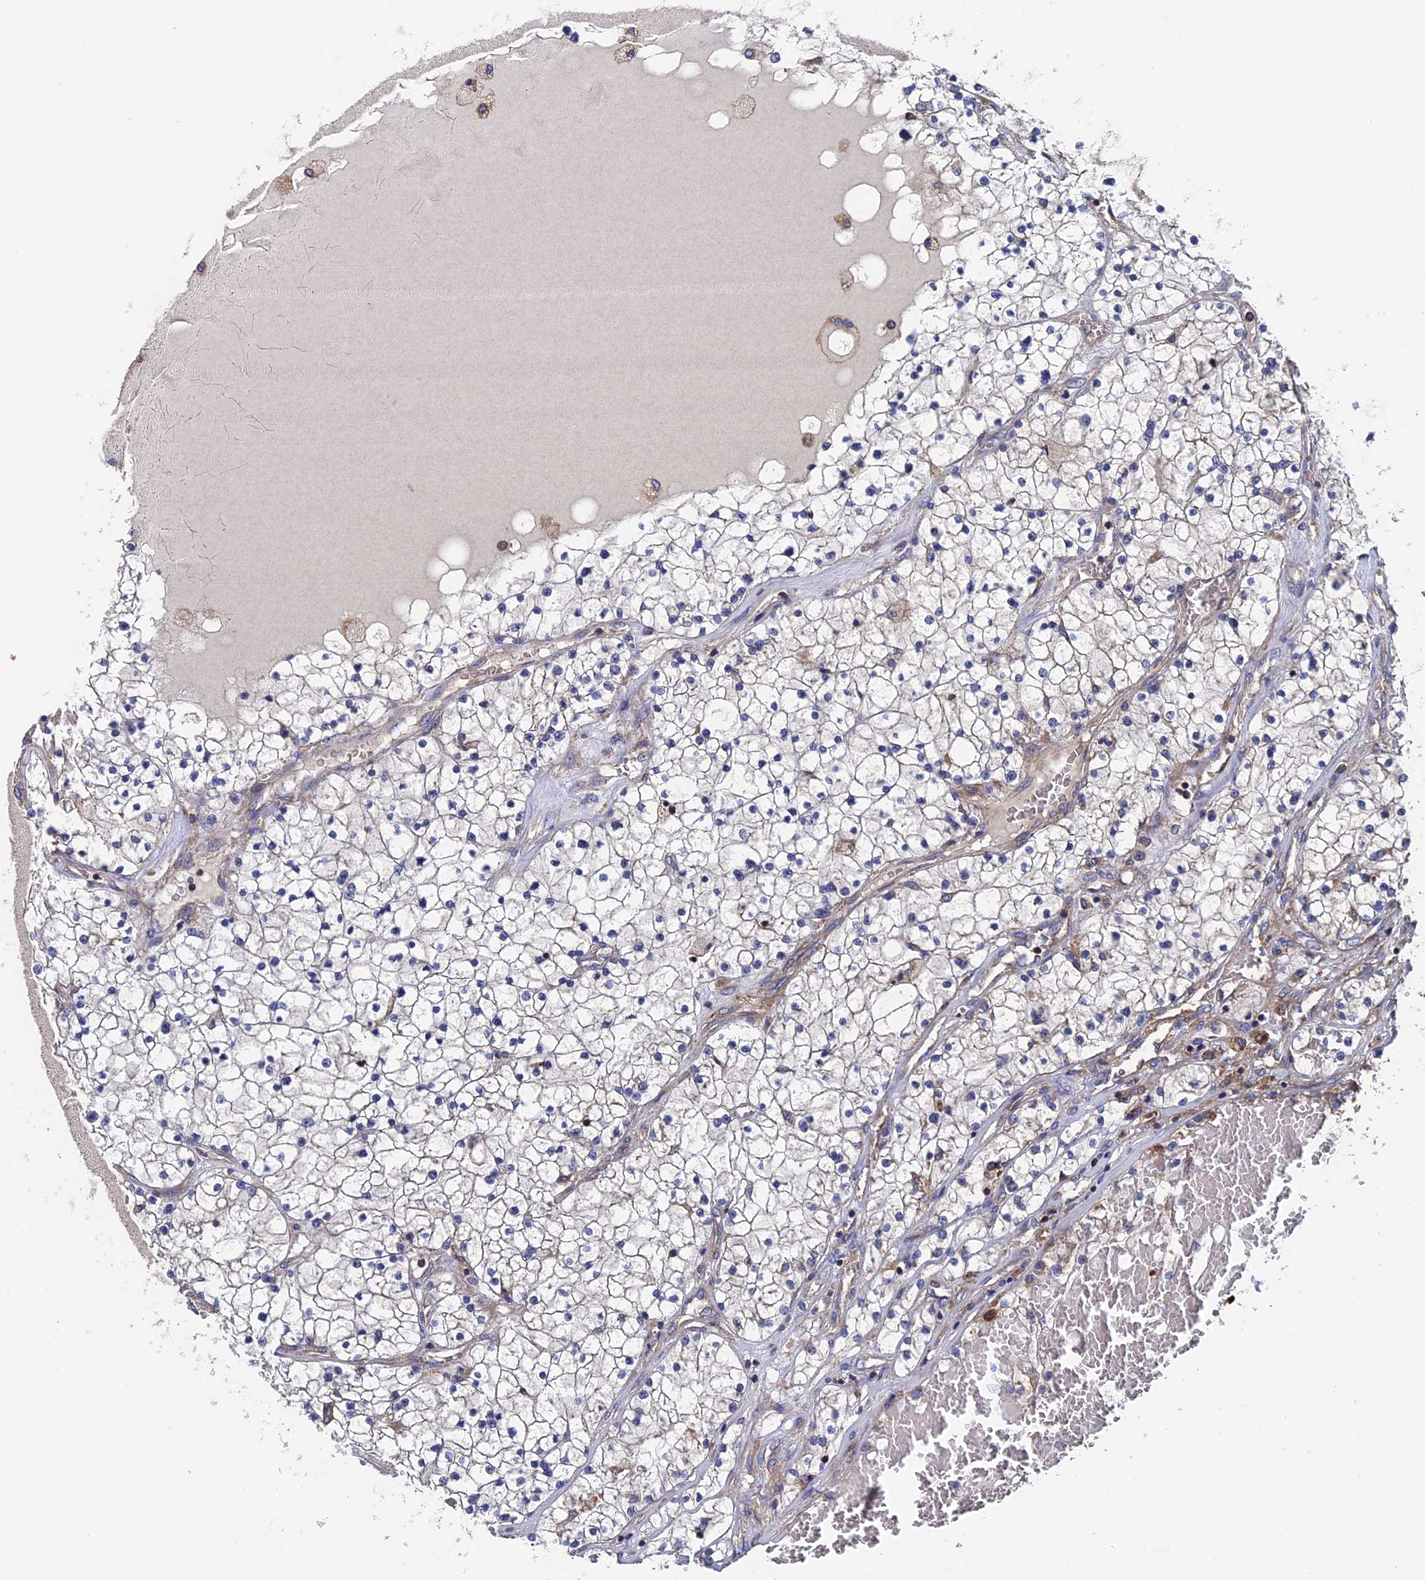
{"staining": {"intensity": "negative", "quantity": "none", "location": "none"}, "tissue": "renal cancer", "cell_type": "Tumor cells", "image_type": "cancer", "snomed": [{"axis": "morphology", "description": "Normal tissue, NOS"}, {"axis": "morphology", "description": "Adenocarcinoma, NOS"}, {"axis": "topography", "description": "Kidney"}], "caption": "Micrograph shows no protein positivity in tumor cells of adenocarcinoma (renal) tissue. (DAB (3,3'-diaminobenzidine) IHC with hematoxylin counter stain).", "gene": "DNAJC3", "patient": {"sex": "male", "age": 68}}